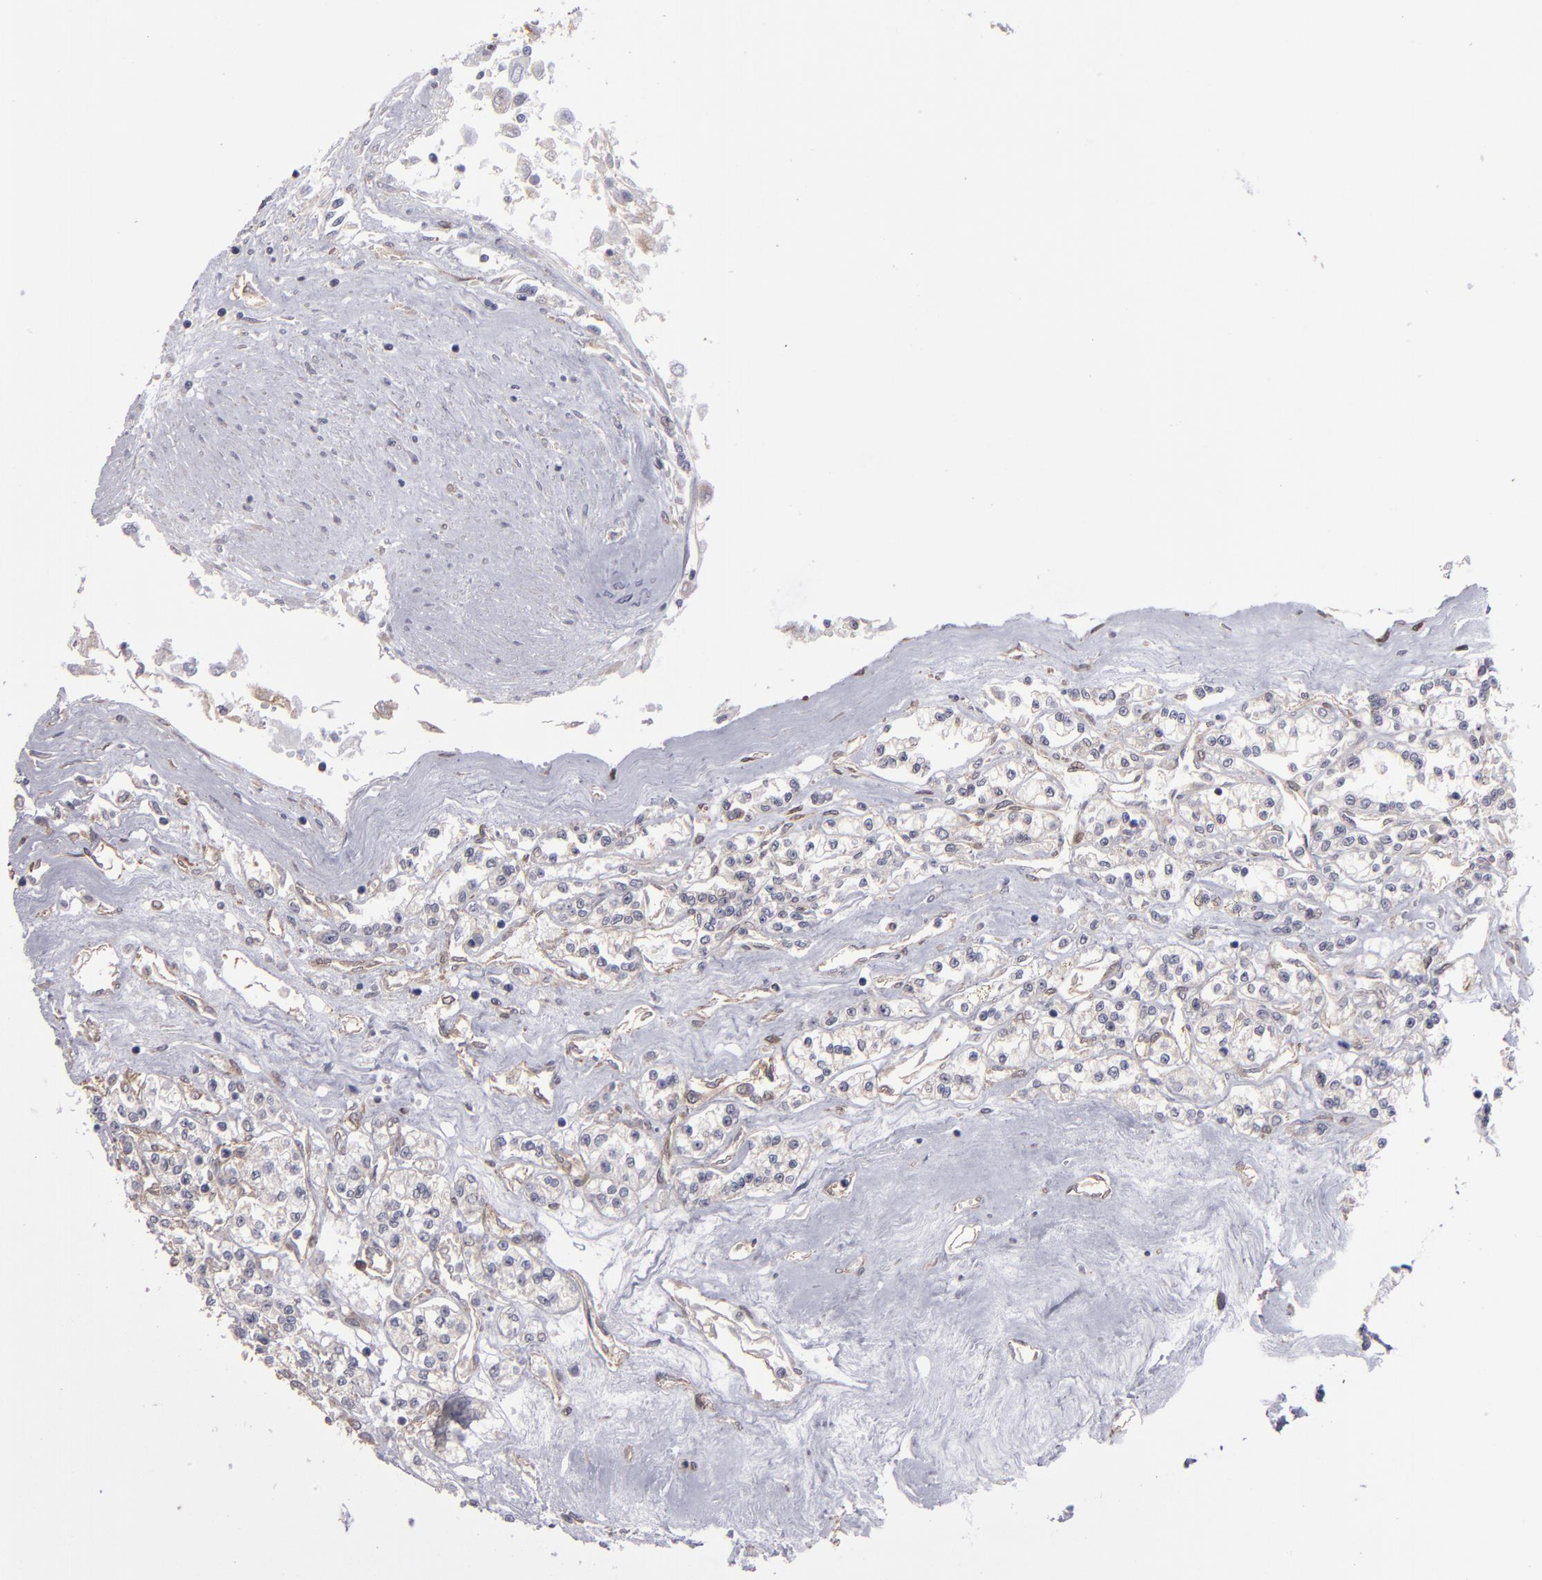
{"staining": {"intensity": "weak", "quantity": ">75%", "location": "cytoplasmic/membranous"}, "tissue": "renal cancer", "cell_type": "Tumor cells", "image_type": "cancer", "snomed": [{"axis": "morphology", "description": "Adenocarcinoma, NOS"}, {"axis": "topography", "description": "Kidney"}], "caption": "Adenocarcinoma (renal) stained with a brown dye exhibits weak cytoplasmic/membranous positive expression in approximately >75% of tumor cells.", "gene": "NDRG2", "patient": {"sex": "female", "age": 76}}